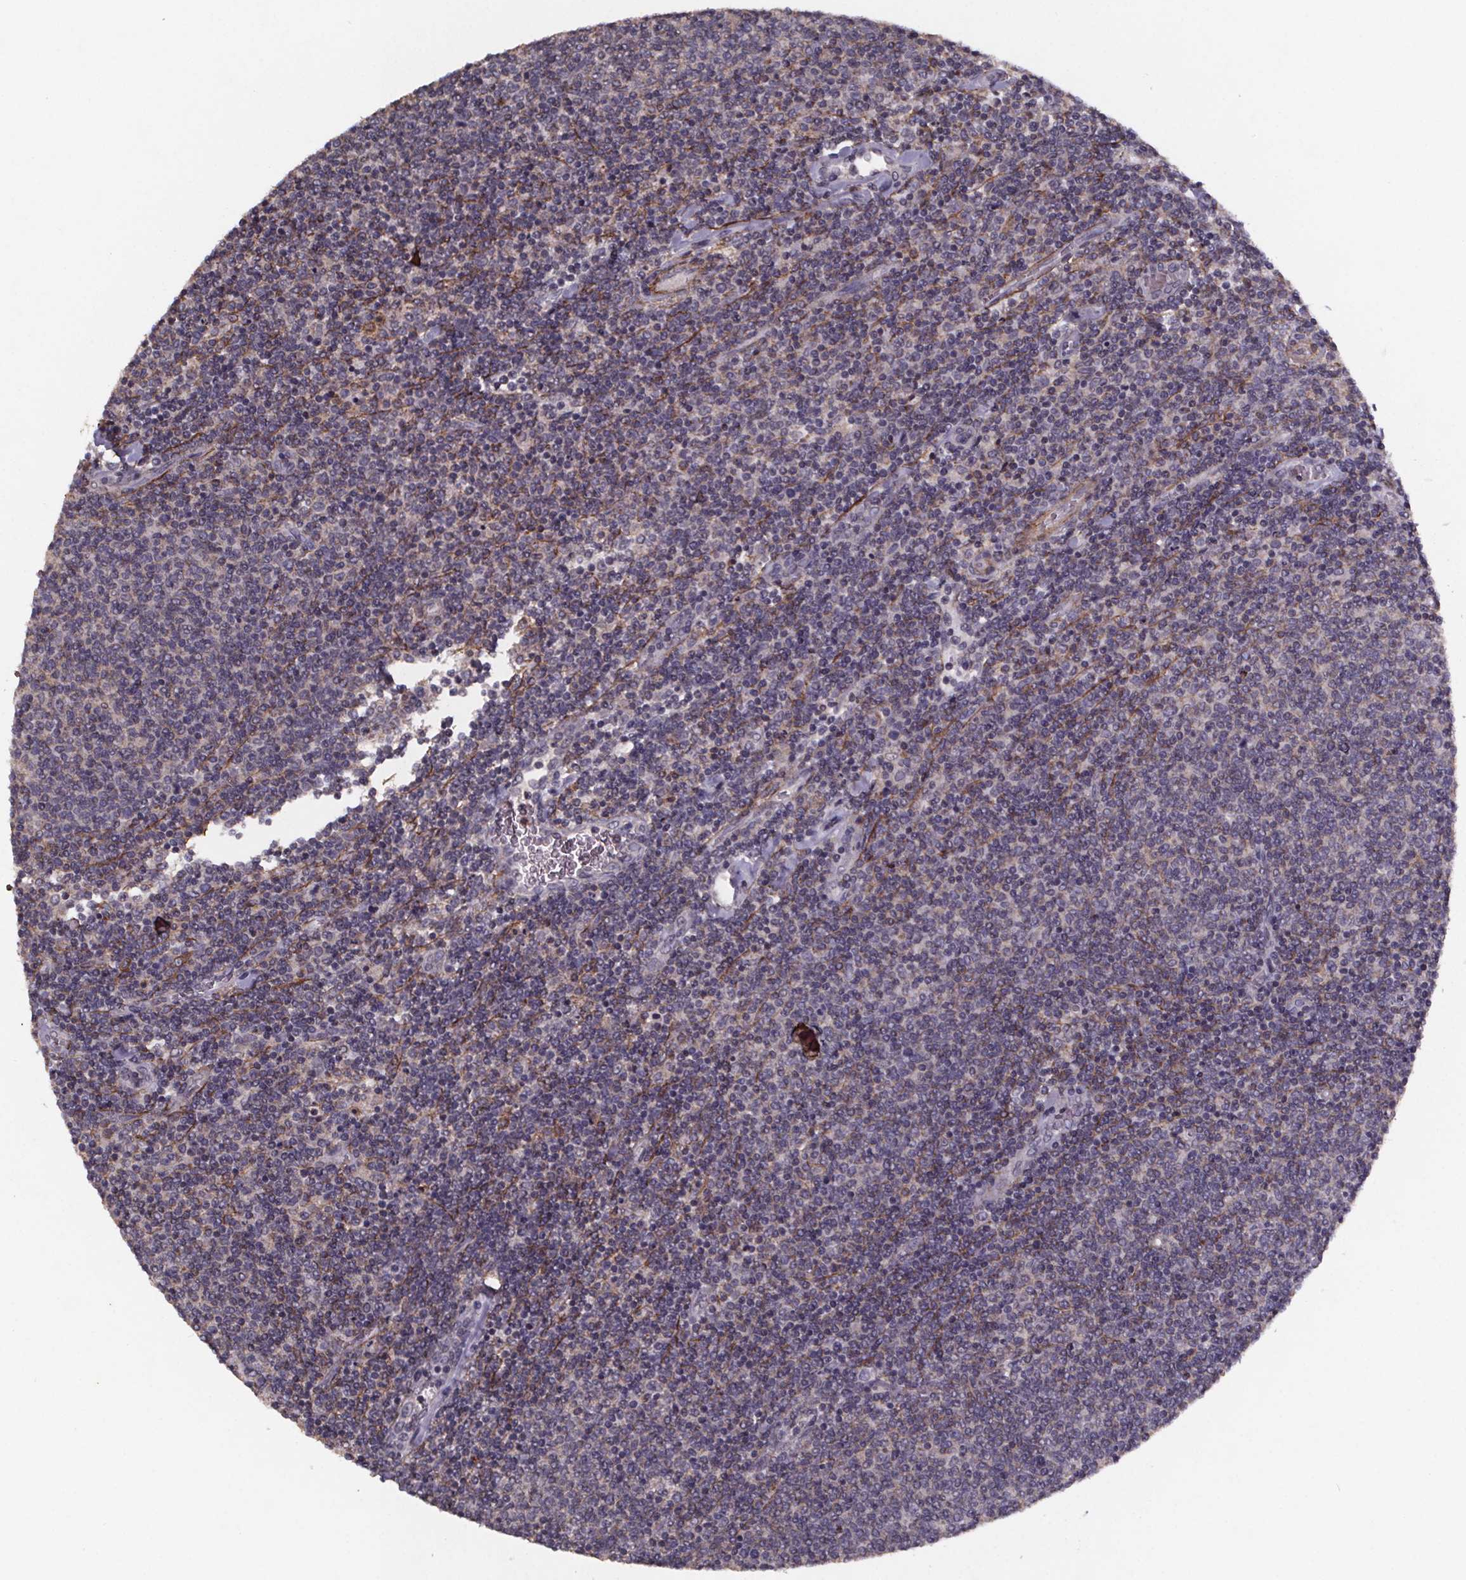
{"staining": {"intensity": "negative", "quantity": "none", "location": "none"}, "tissue": "lymphoma", "cell_type": "Tumor cells", "image_type": "cancer", "snomed": [{"axis": "morphology", "description": "Malignant lymphoma, non-Hodgkin's type, Low grade"}, {"axis": "topography", "description": "Lymph node"}], "caption": "Immunohistochemistry (IHC) of malignant lymphoma, non-Hodgkin's type (low-grade) displays no staining in tumor cells. (DAB (3,3'-diaminobenzidine) immunohistochemistry (IHC) with hematoxylin counter stain).", "gene": "PALLD", "patient": {"sex": "male", "age": 52}}